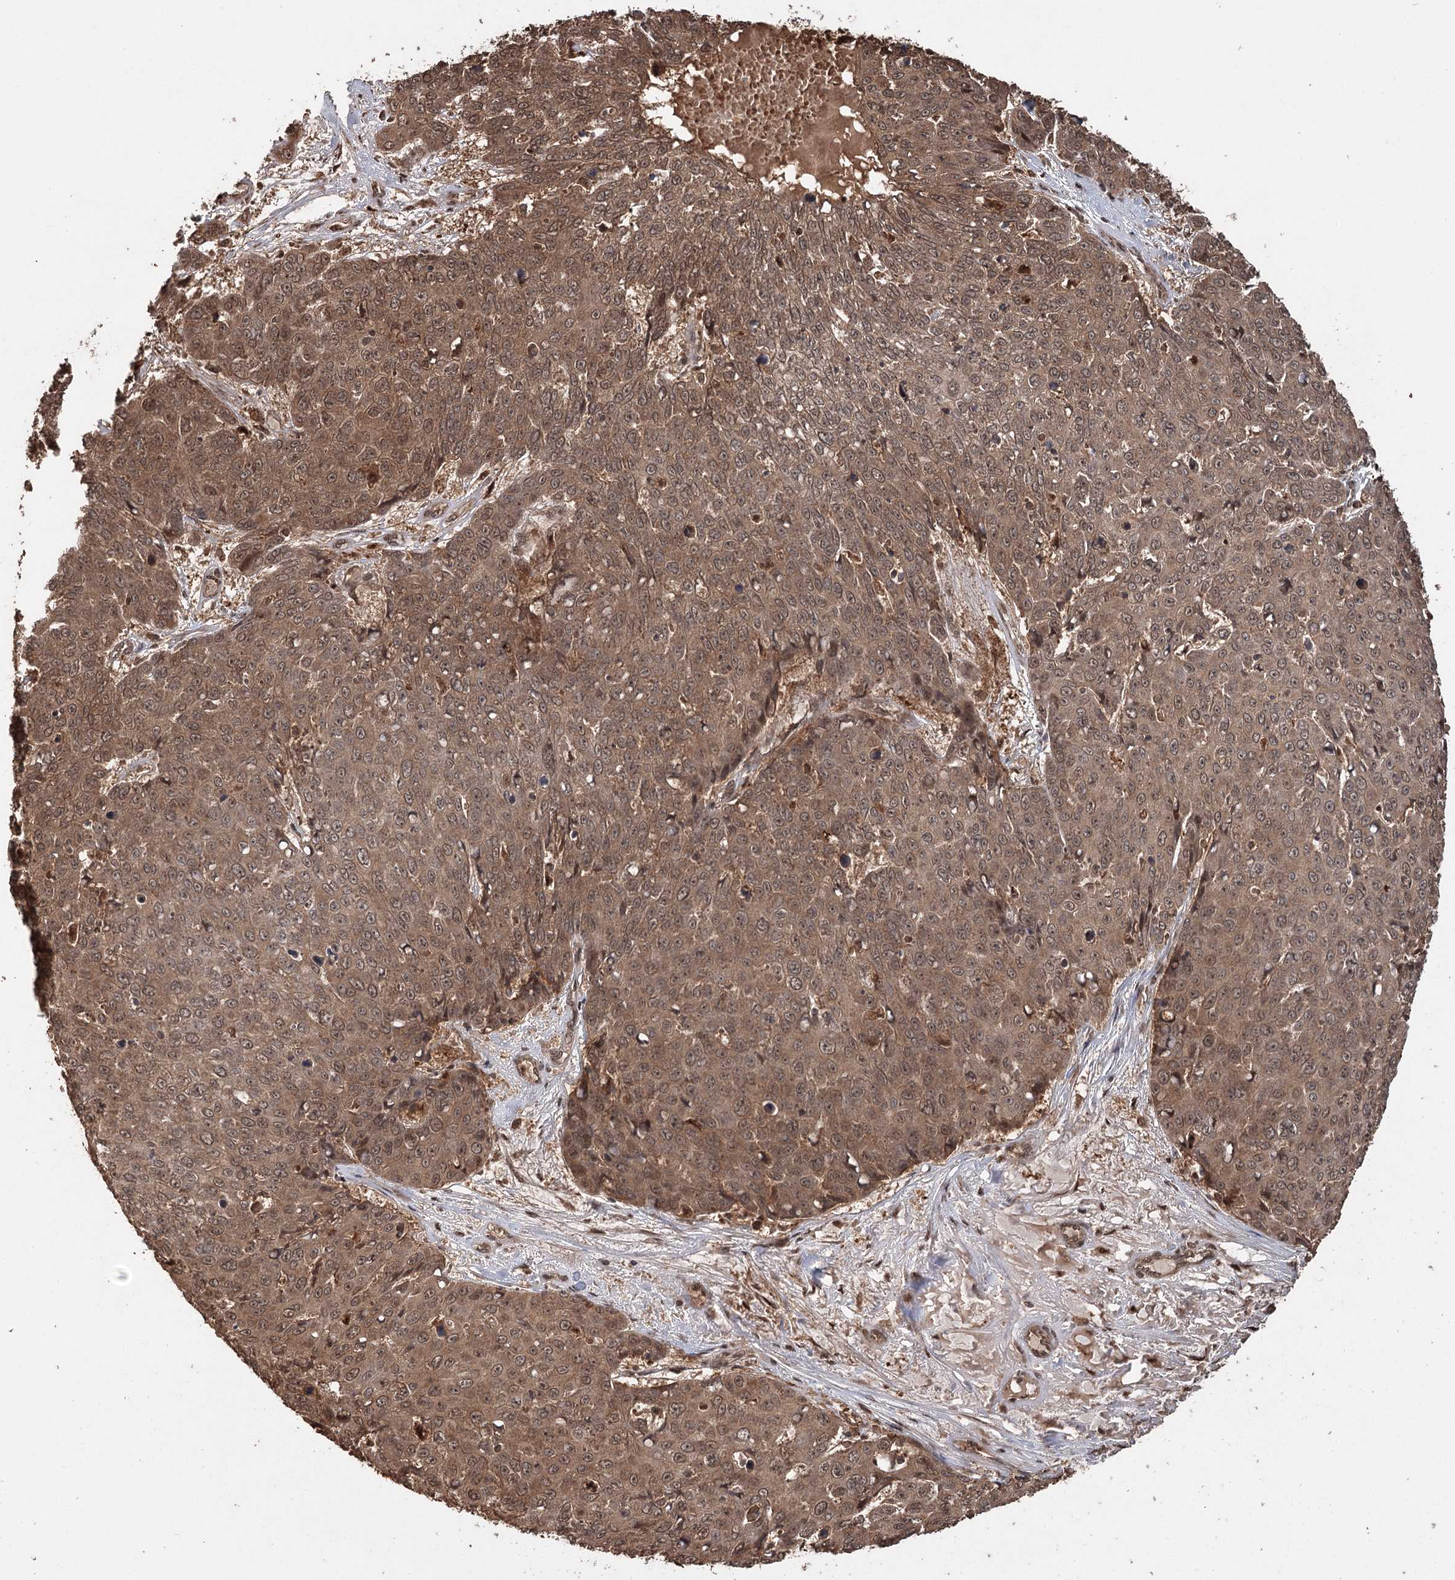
{"staining": {"intensity": "moderate", "quantity": ">75%", "location": "cytoplasmic/membranous,nuclear"}, "tissue": "skin cancer", "cell_type": "Tumor cells", "image_type": "cancer", "snomed": [{"axis": "morphology", "description": "Squamous cell carcinoma, NOS"}, {"axis": "topography", "description": "Skin"}], "caption": "Approximately >75% of tumor cells in skin cancer reveal moderate cytoplasmic/membranous and nuclear protein staining as visualized by brown immunohistochemical staining.", "gene": "N6AMT1", "patient": {"sex": "male", "age": 71}}